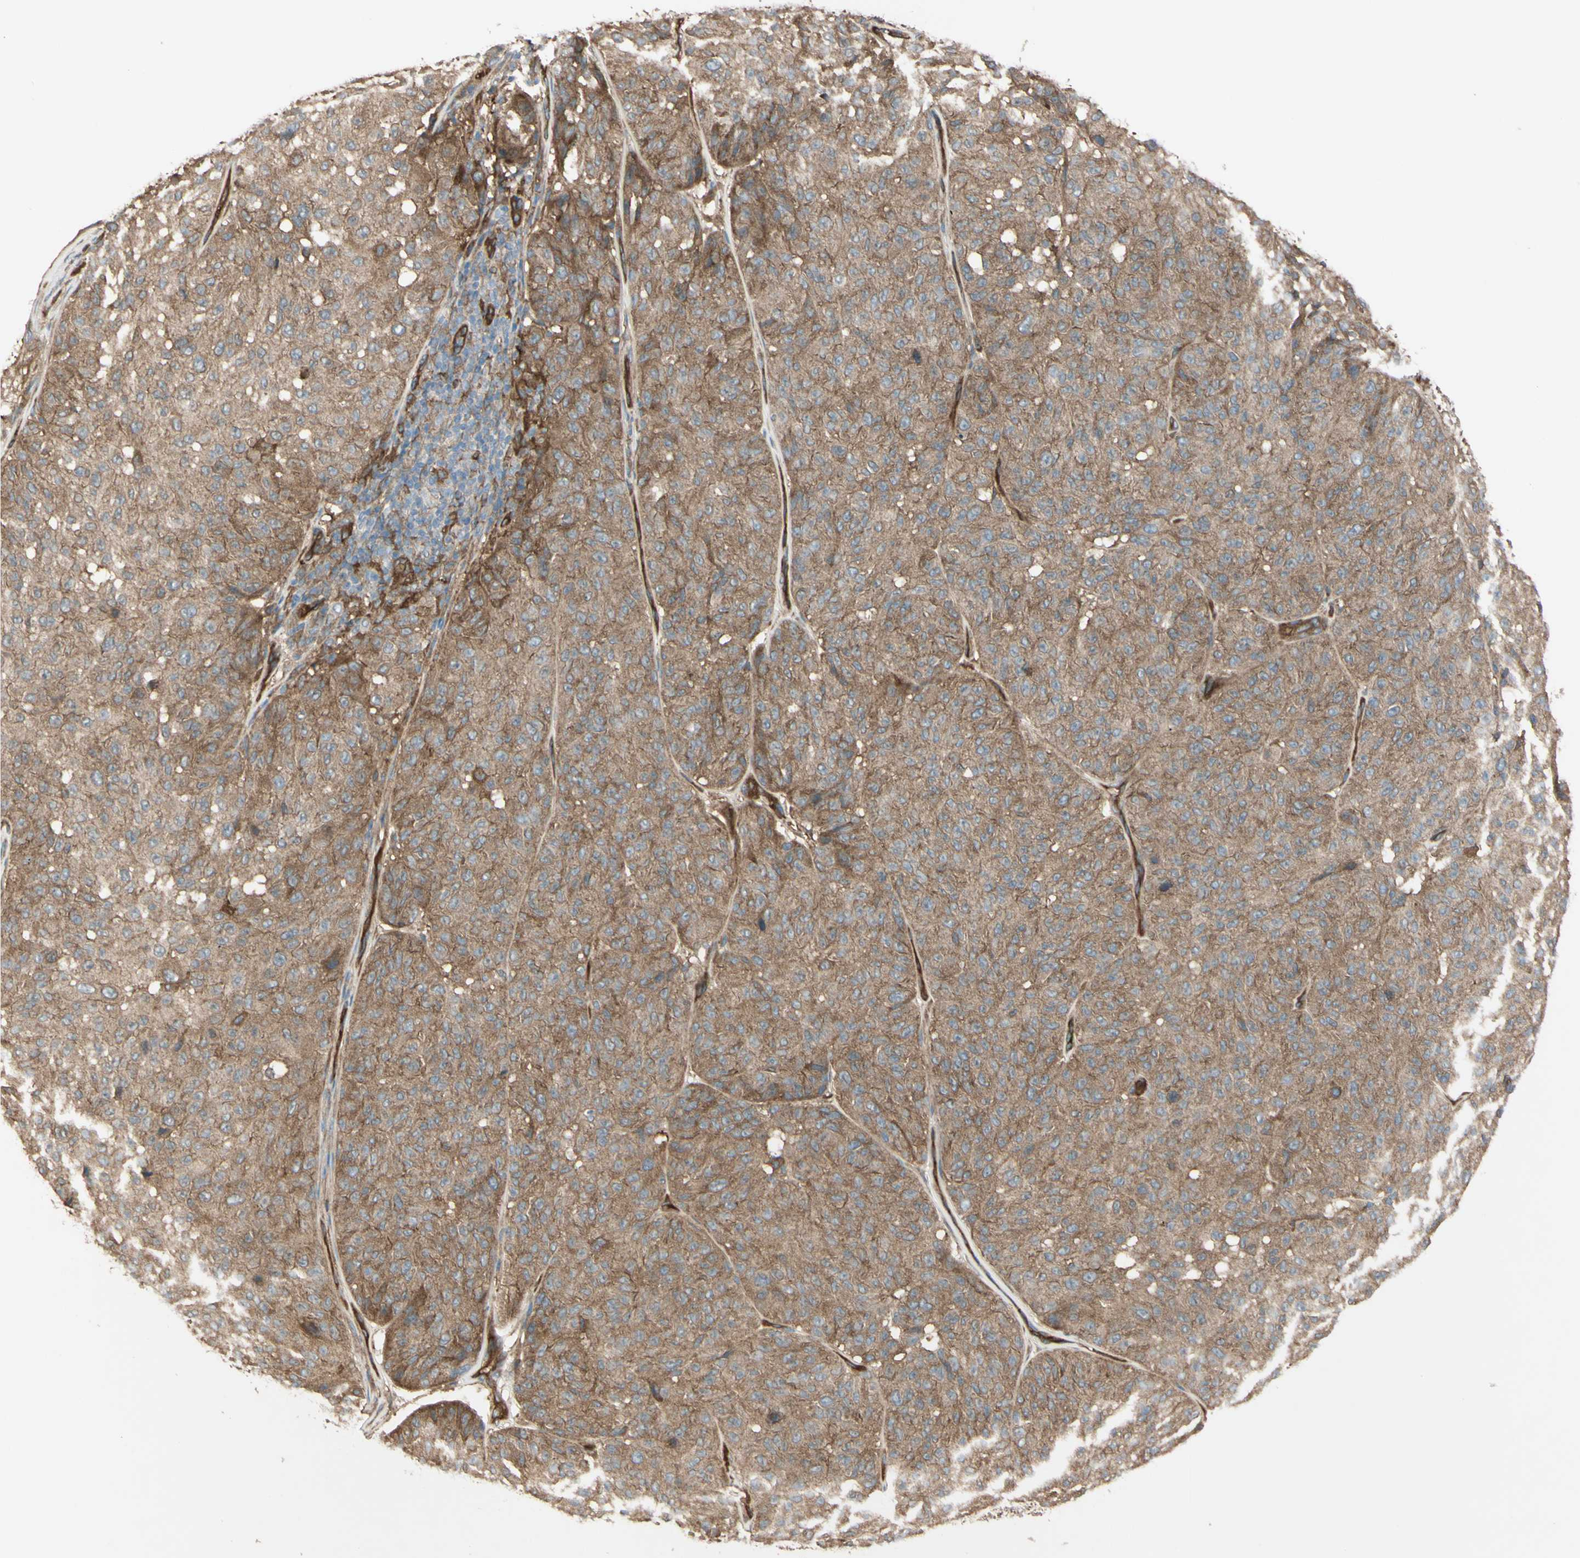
{"staining": {"intensity": "moderate", "quantity": ">75%", "location": "cytoplasmic/membranous"}, "tissue": "melanoma", "cell_type": "Tumor cells", "image_type": "cancer", "snomed": [{"axis": "morphology", "description": "Malignant melanoma, NOS"}, {"axis": "topography", "description": "Skin"}], "caption": "A brown stain highlights moderate cytoplasmic/membranous staining of a protein in malignant melanoma tumor cells.", "gene": "PTPN12", "patient": {"sex": "female", "age": 46}}